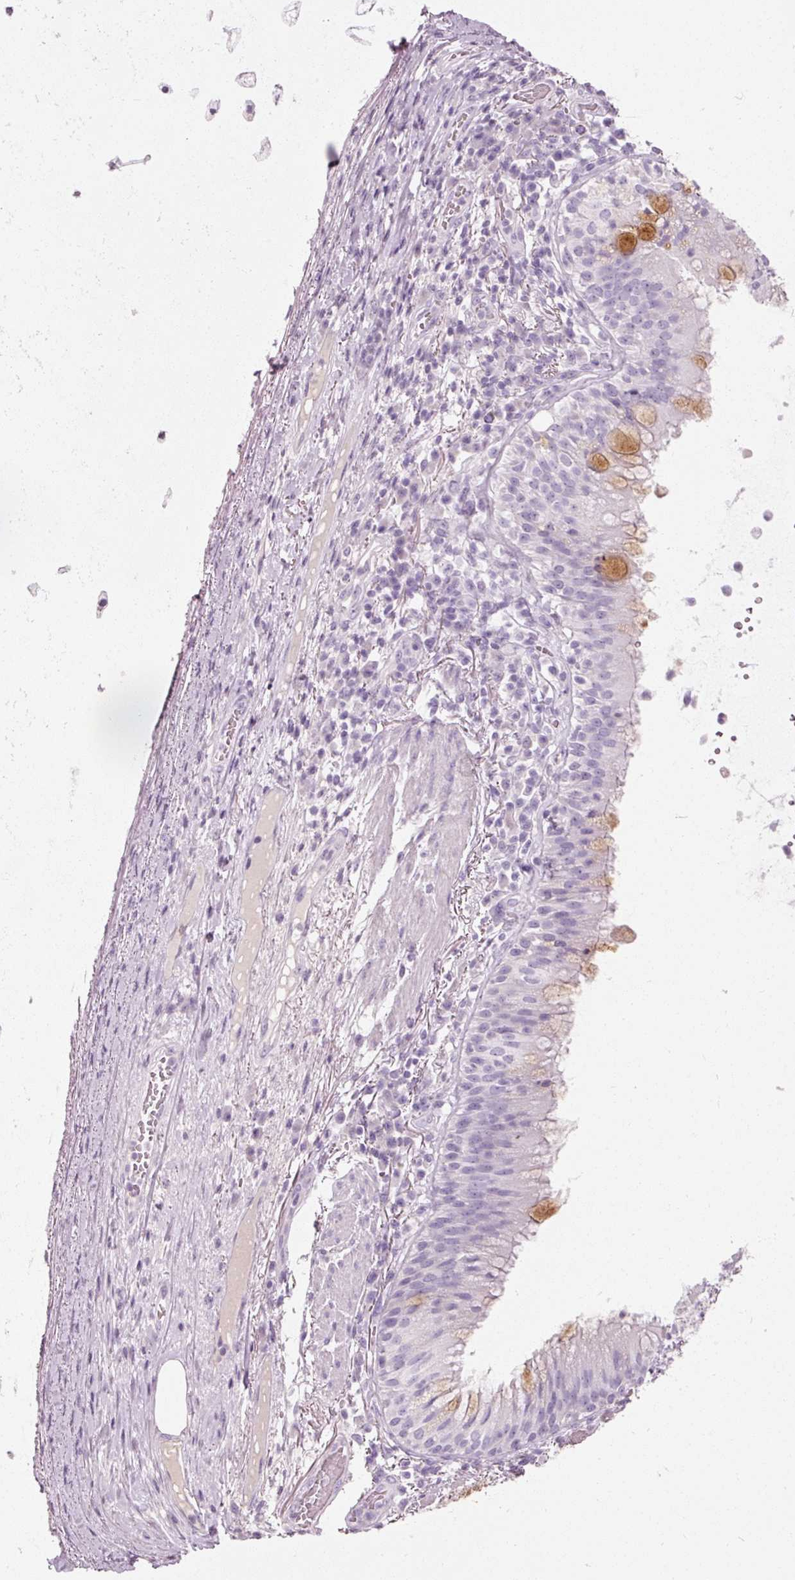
{"staining": {"intensity": "strong", "quantity": "<25%", "location": "cytoplasmic/membranous"}, "tissue": "bronchus", "cell_type": "Respiratory epithelial cells", "image_type": "normal", "snomed": [{"axis": "morphology", "description": "Normal tissue, NOS"}, {"axis": "topography", "description": "Cartilage tissue"}, {"axis": "topography", "description": "Bronchus"}], "caption": "A brown stain highlights strong cytoplasmic/membranous expression of a protein in respiratory epithelial cells of normal human bronchus.", "gene": "MUC5AC", "patient": {"sex": "male", "age": 56}}